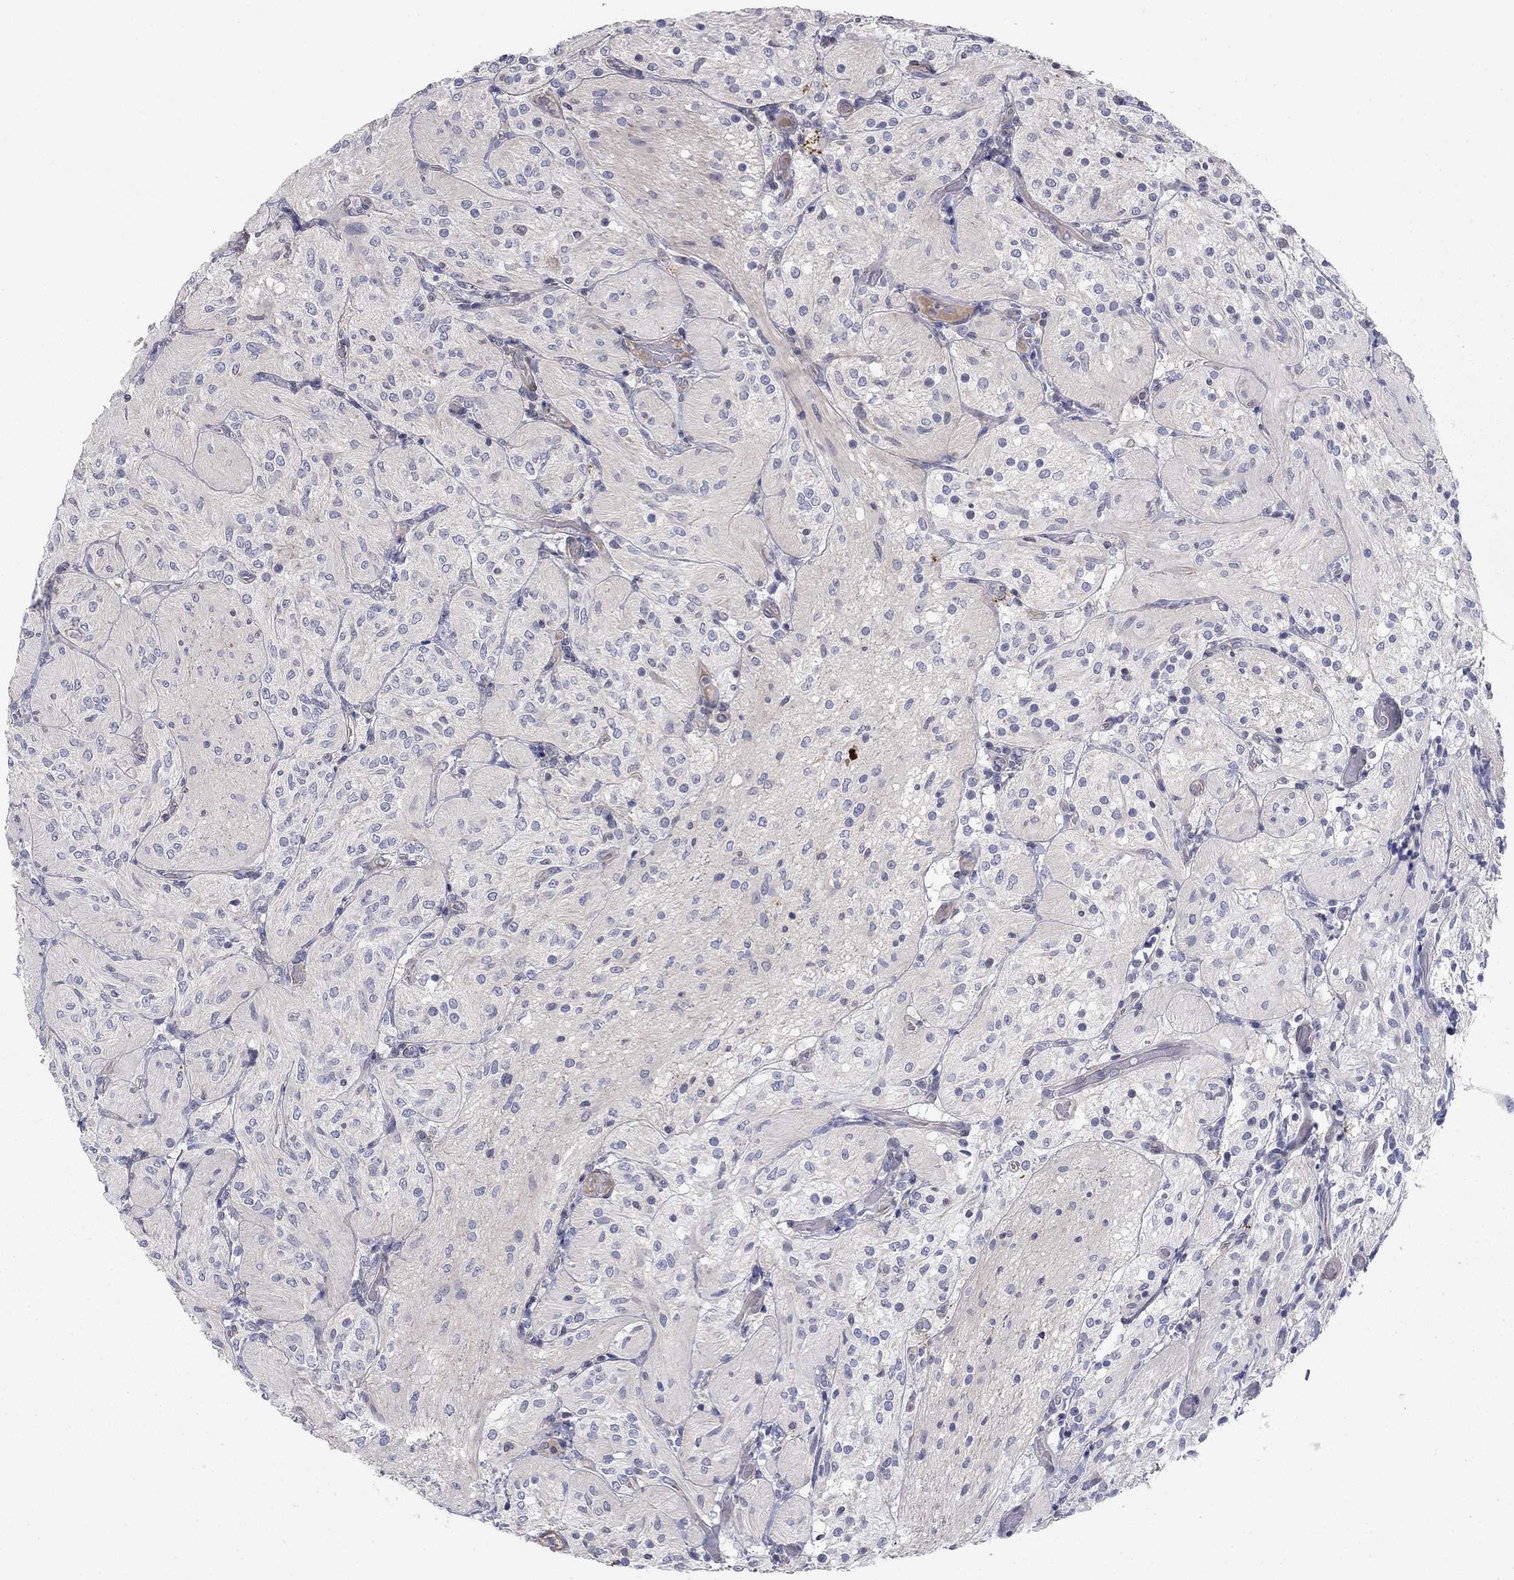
{"staining": {"intensity": "negative", "quantity": "none", "location": "none"}, "tissue": "glioma", "cell_type": "Tumor cells", "image_type": "cancer", "snomed": [{"axis": "morphology", "description": "Glioma, malignant, Low grade"}, {"axis": "topography", "description": "Brain"}], "caption": "The IHC histopathology image has no significant positivity in tumor cells of glioma tissue.", "gene": "GRK7", "patient": {"sex": "male", "age": 3}}